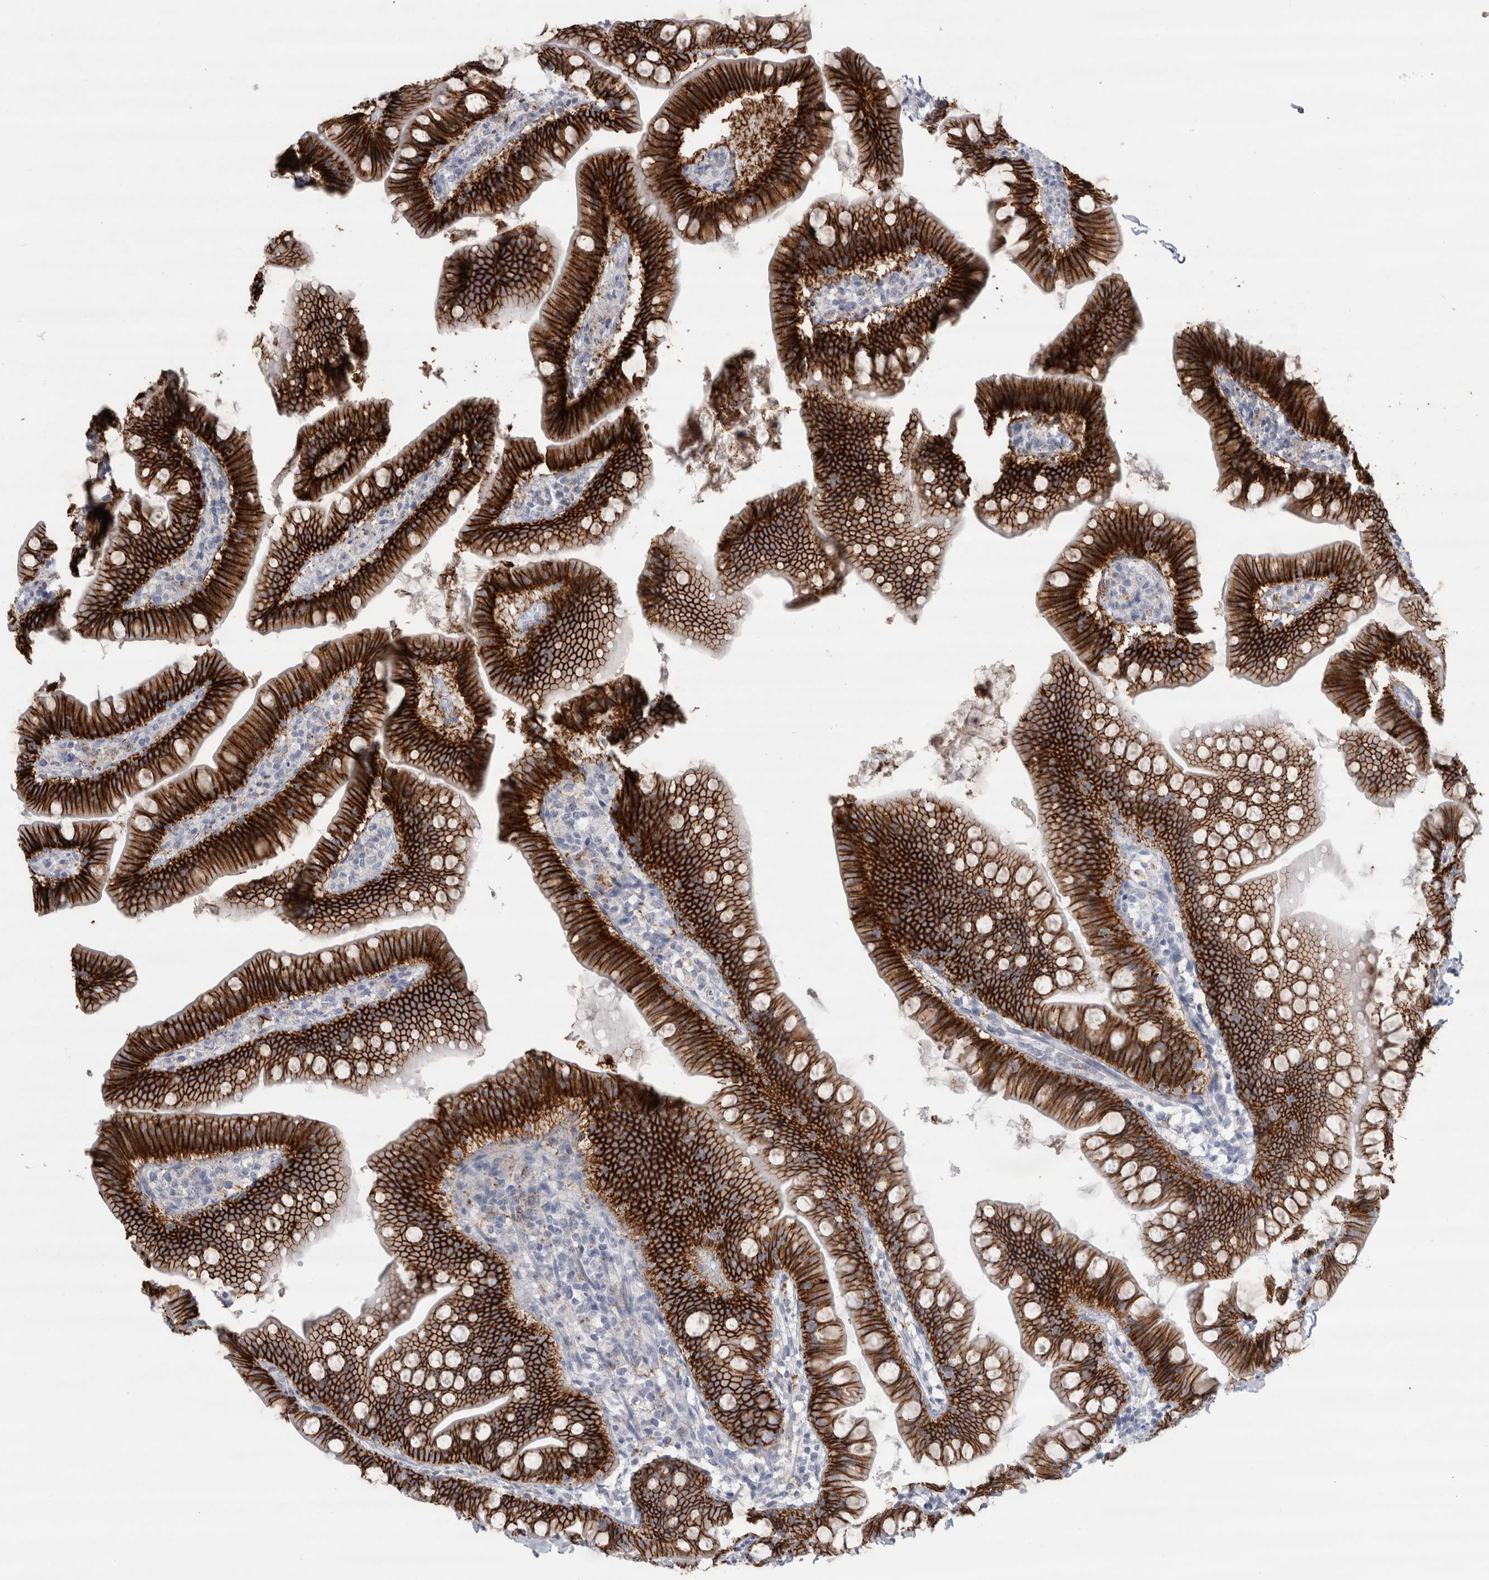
{"staining": {"intensity": "strong", "quantity": ">75%", "location": "cytoplasmic/membranous"}, "tissue": "small intestine", "cell_type": "Glandular cells", "image_type": "normal", "snomed": [{"axis": "morphology", "description": "Normal tissue, NOS"}, {"axis": "topography", "description": "Small intestine"}], "caption": "This histopathology image demonstrates IHC staining of benign small intestine, with high strong cytoplasmic/membranous staining in about >75% of glandular cells.", "gene": "CDH17", "patient": {"sex": "male", "age": 7}}